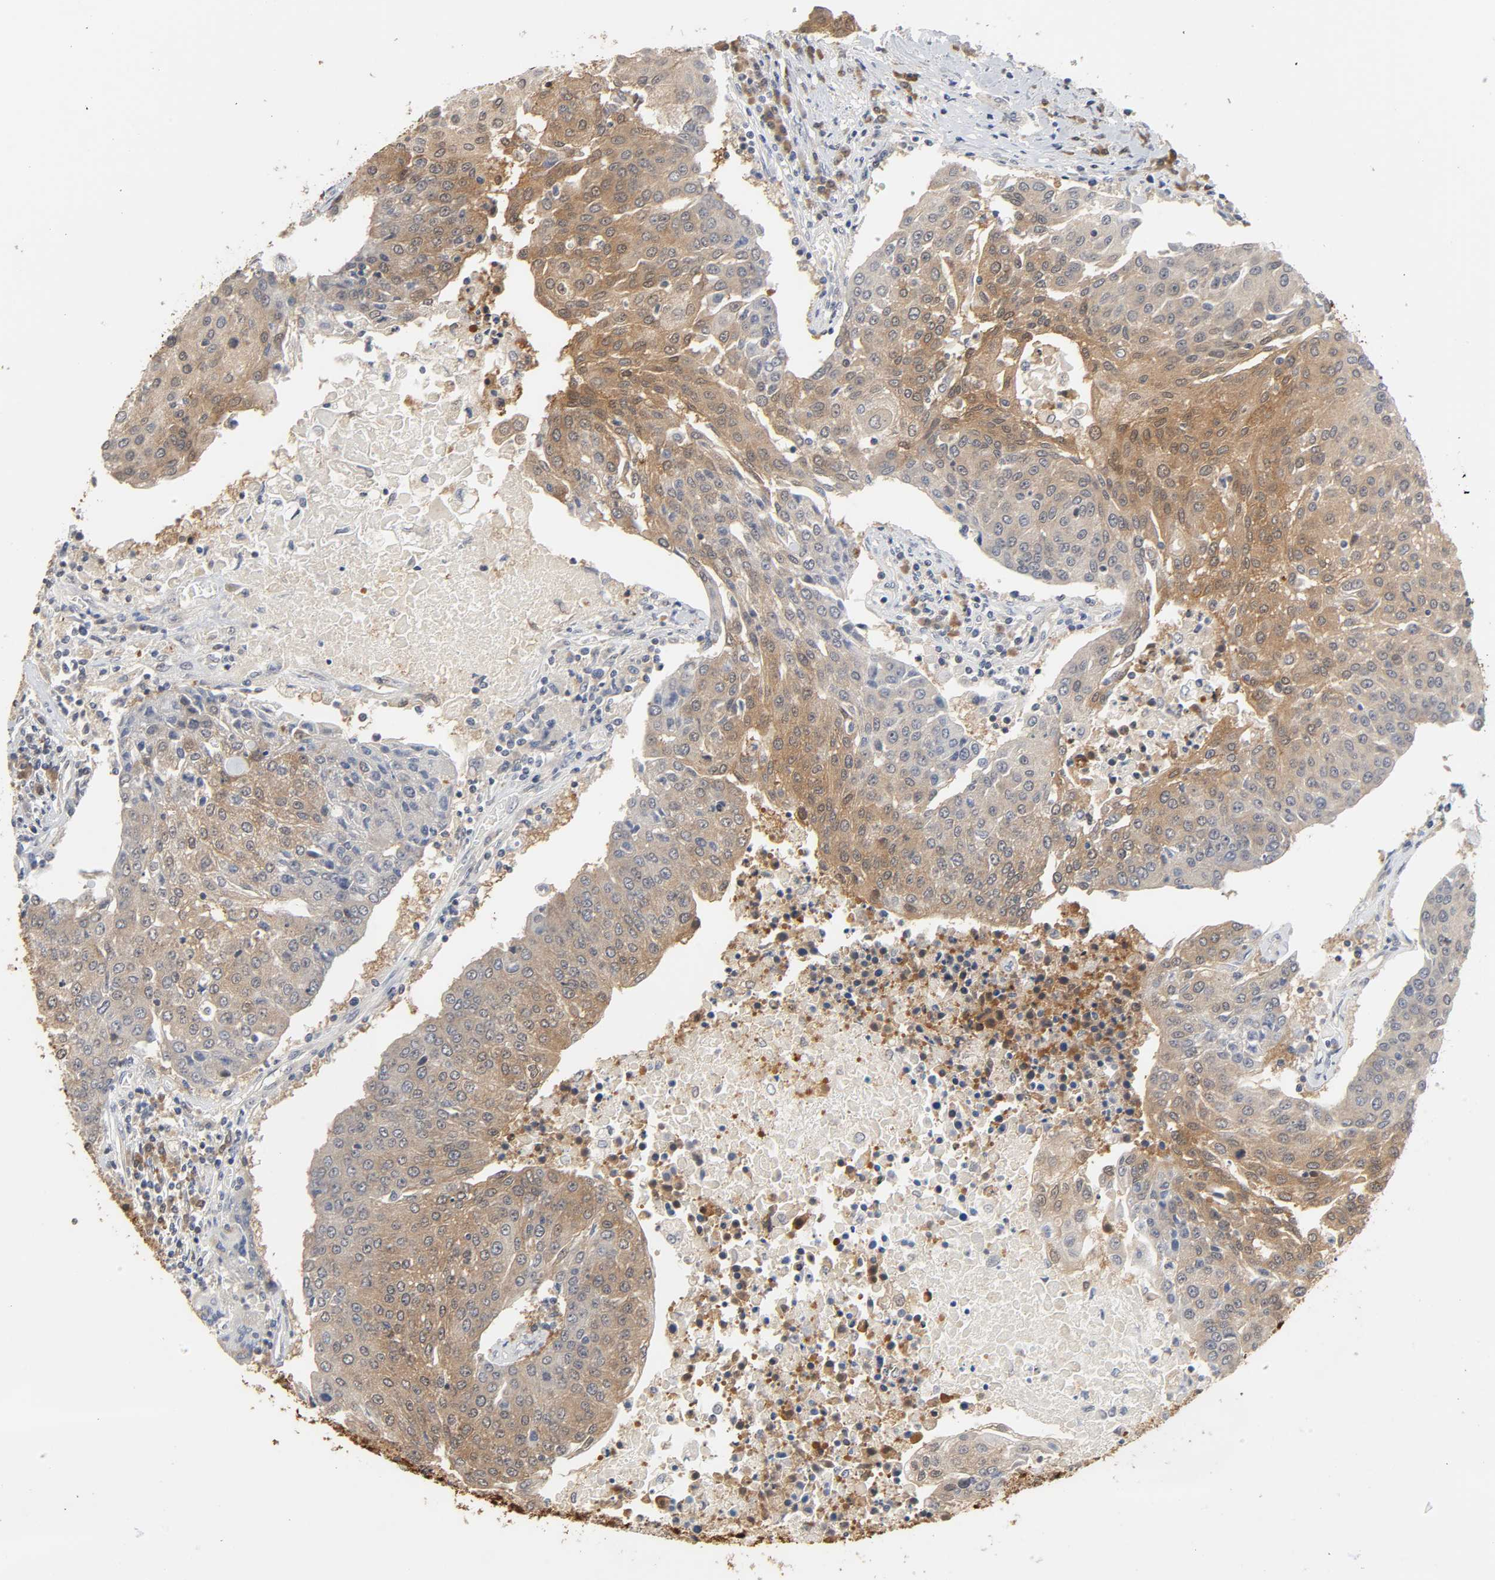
{"staining": {"intensity": "moderate", "quantity": ">75%", "location": "cytoplasmic/membranous"}, "tissue": "urothelial cancer", "cell_type": "Tumor cells", "image_type": "cancer", "snomed": [{"axis": "morphology", "description": "Urothelial carcinoma, High grade"}, {"axis": "topography", "description": "Urinary bladder"}], "caption": "A brown stain labels moderate cytoplasmic/membranous staining of a protein in human urothelial cancer tumor cells.", "gene": "MIF", "patient": {"sex": "female", "age": 85}}